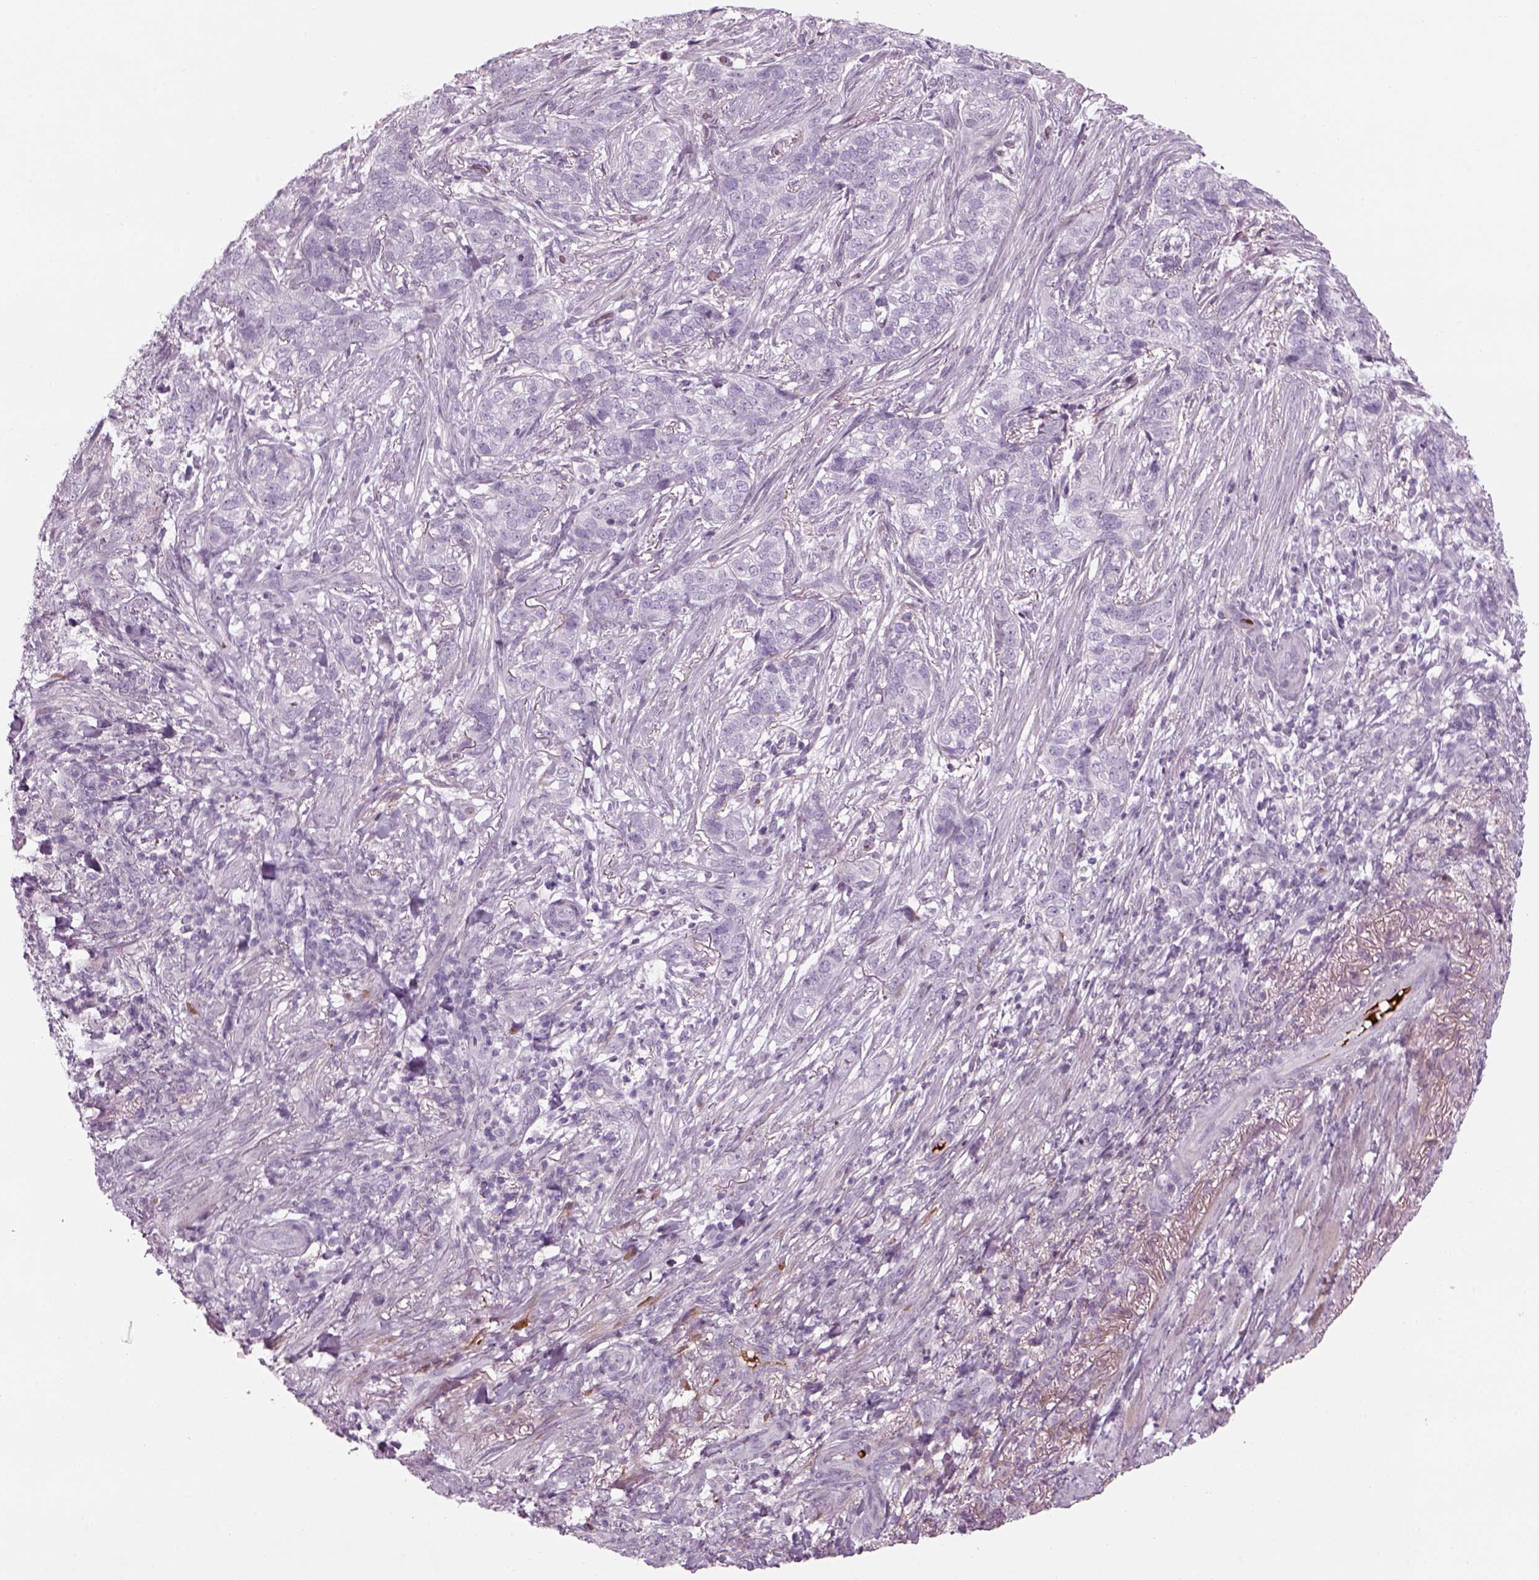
{"staining": {"intensity": "negative", "quantity": "none", "location": "none"}, "tissue": "skin cancer", "cell_type": "Tumor cells", "image_type": "cancer", "snomed": [{"axis": "morphology", "description": "Basal cell carcinoma"}, {"axis": "topography", "description": "Skin"}], "caption": "Micrograph shows no protein staining in tumor cells of skin cancer (basal cell carcinoma) tissue.", "gene": "PABPC1L2B", "patient": {"sex": "female", "age": 69}}